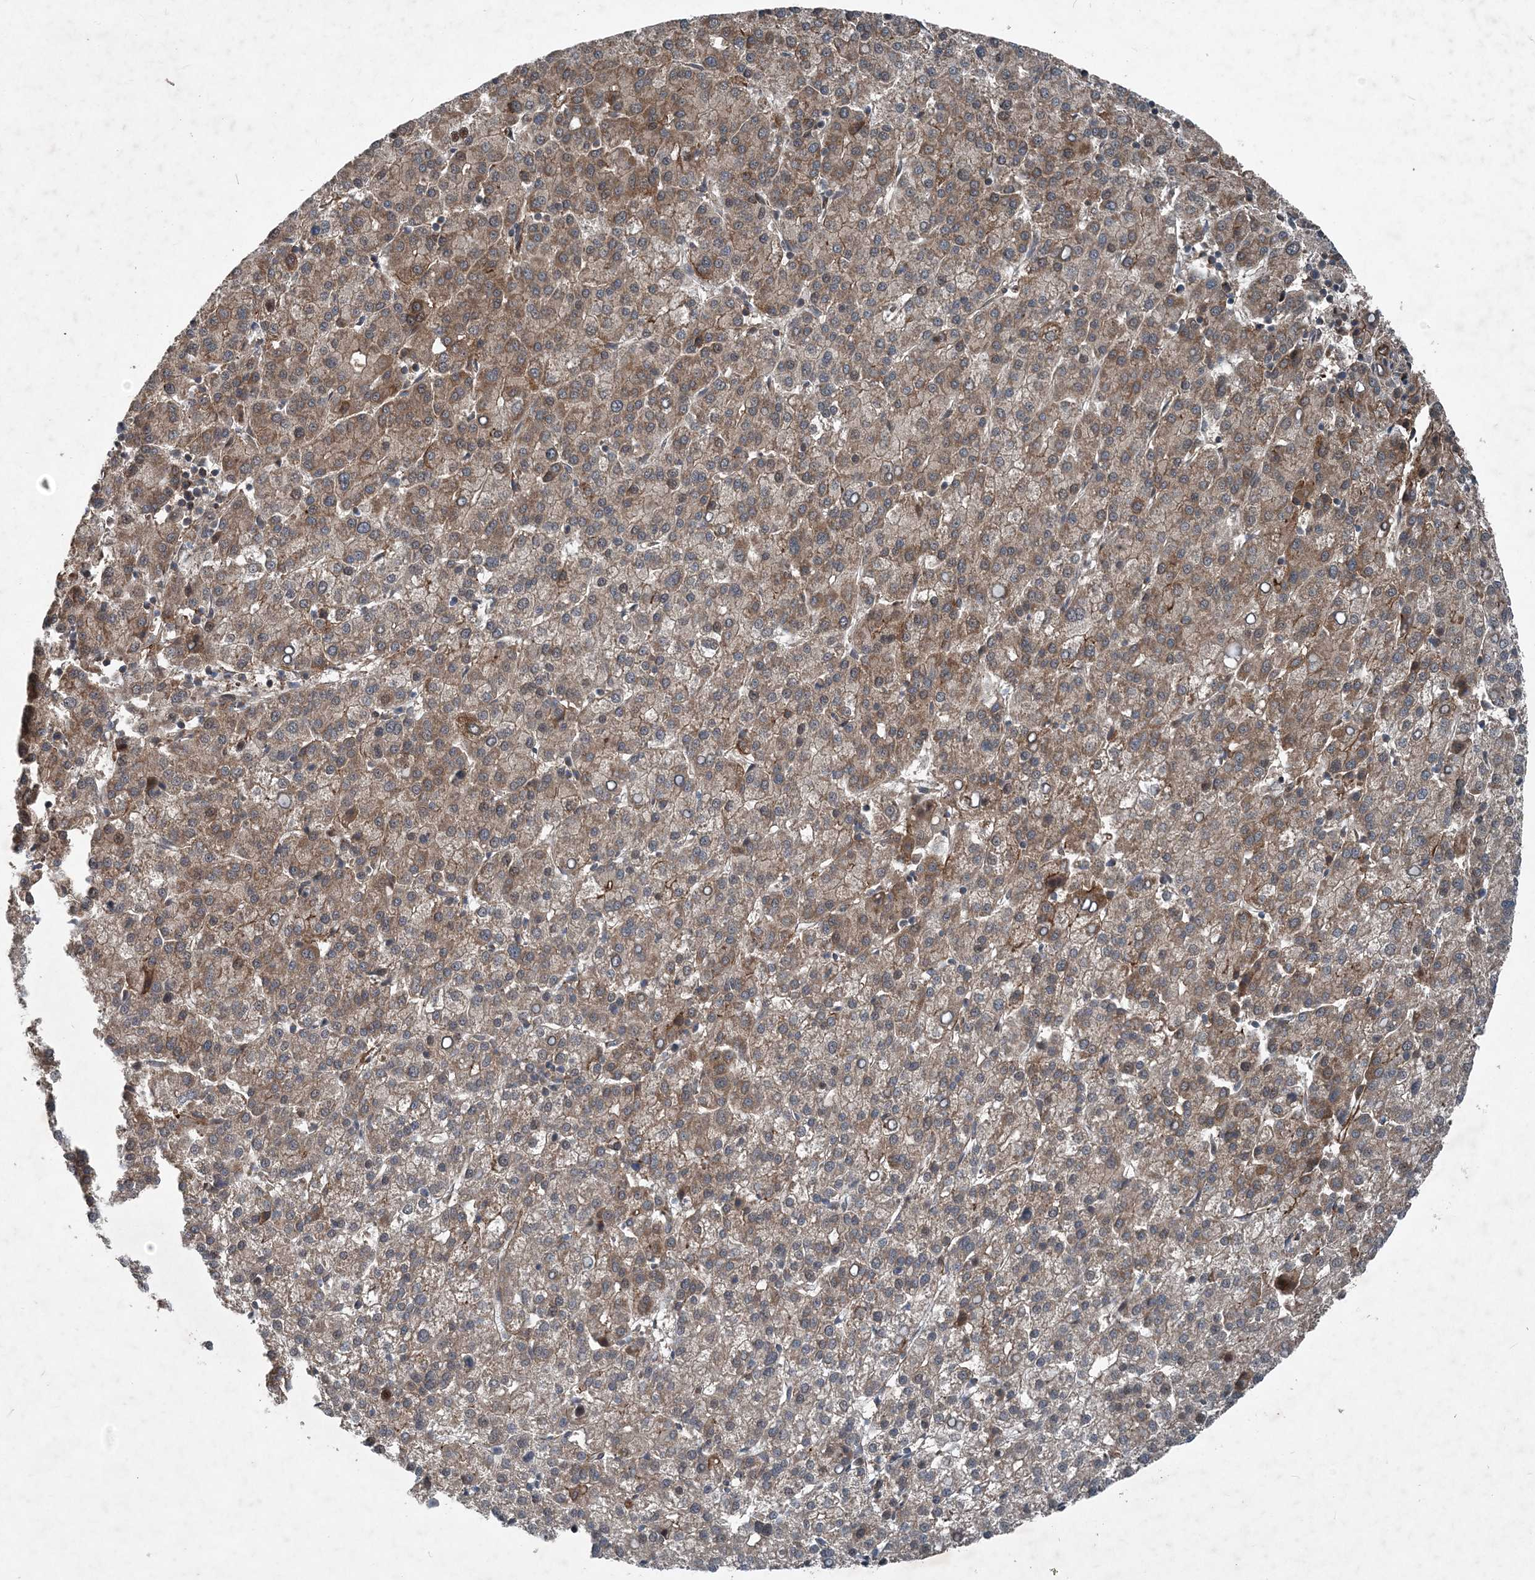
{"staining": {"intensity": "moderate", "quantity": ">75%", "location": "cytoplasmic/membranous"}, "tissue": "liver cancer", "cell_type": "Tumor cells", "image_type": "cancer", "snomed": [{"axis": "morphology", "description": "Carcinoma, Hepatocellular, NOS"}, {"axis": "topography", "description": "Liver"}], "caption": "Protein staining by IHC exhibits moderate cytoplasmic/membranous expression in approximately >75% of tumor cells in liver cancer.", "gene": "NDUFA2", "patient": {"sex": "female", "age": 58}}